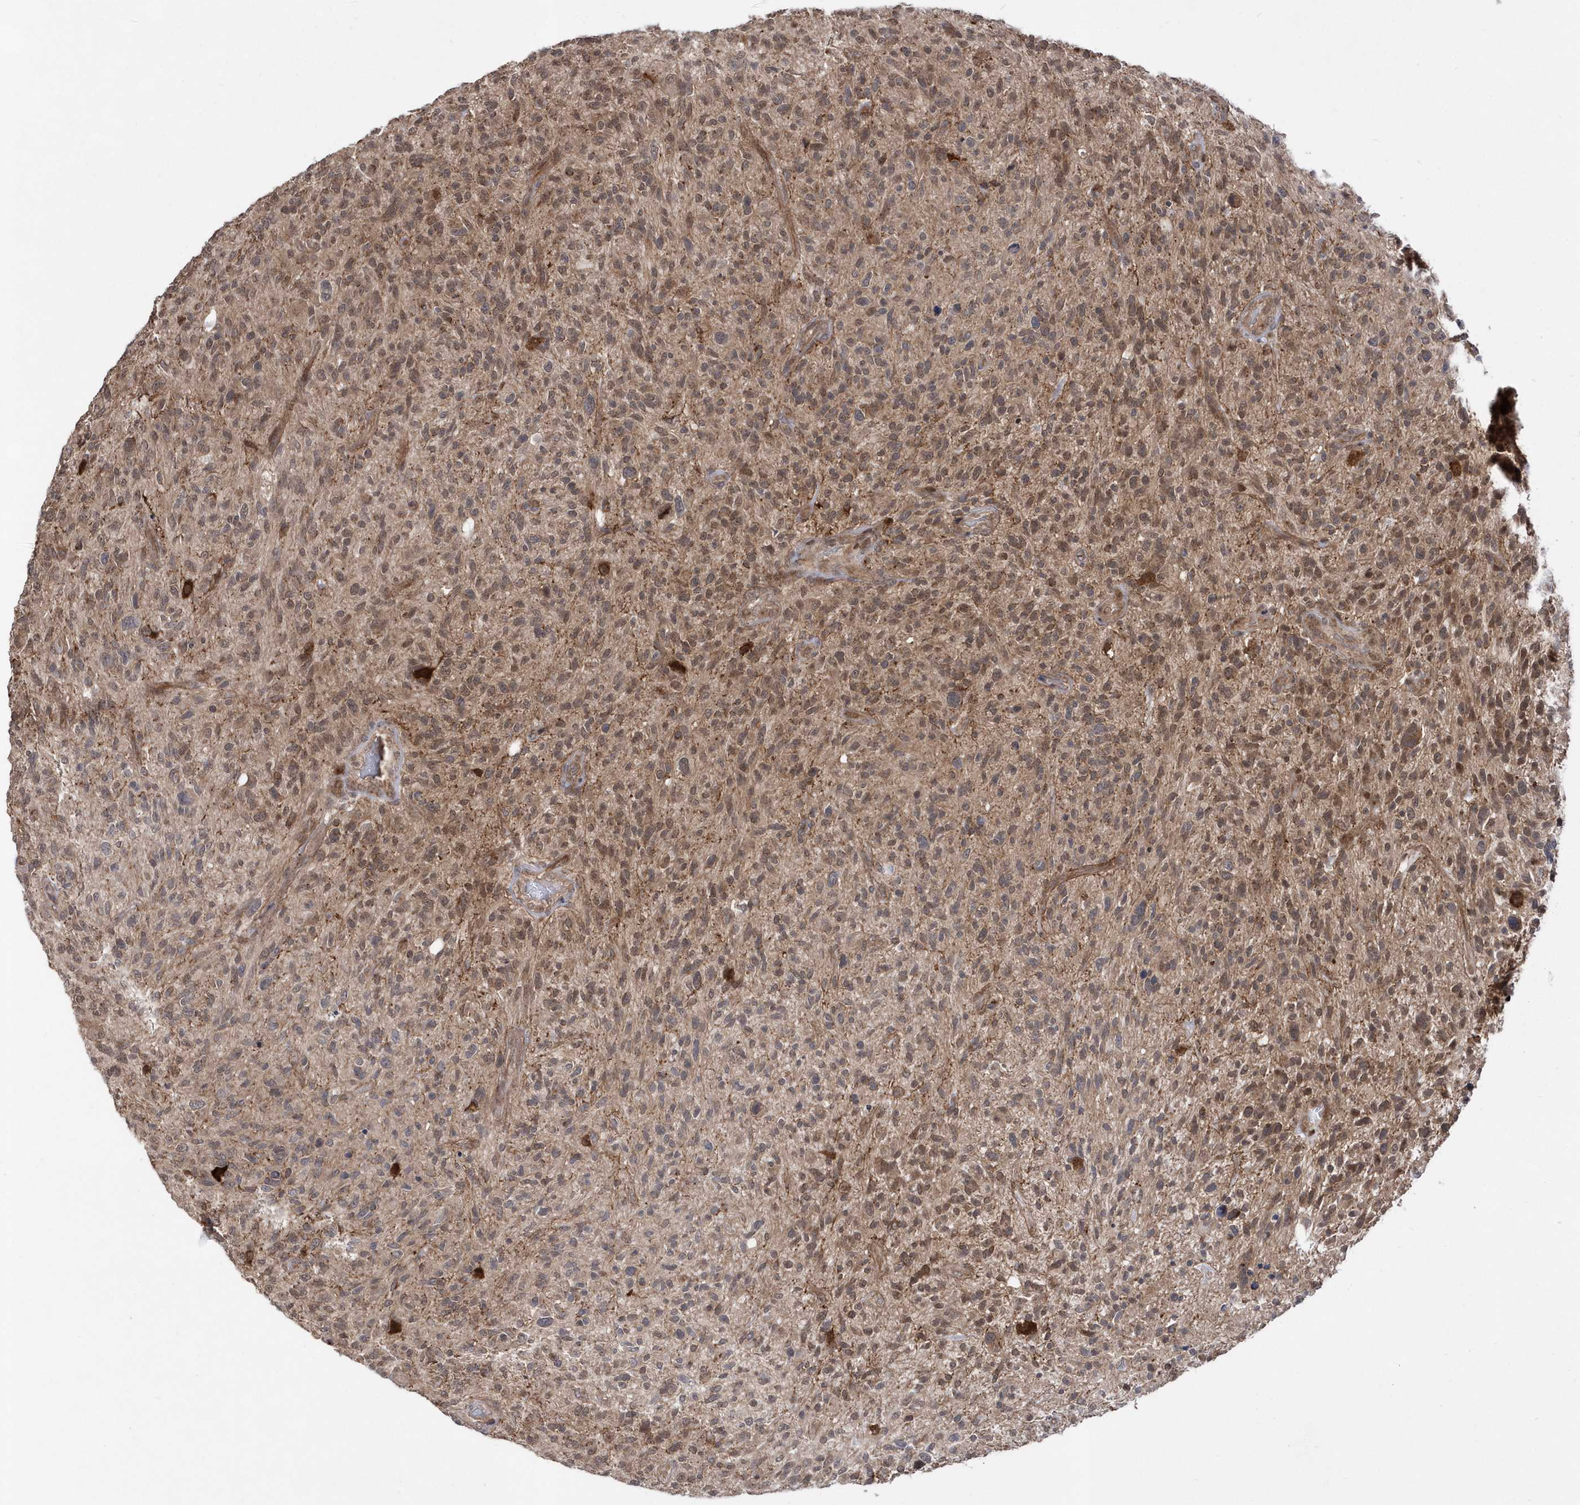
{"staining": {"intensity": "moderate", "quantity": "25%-75%", "location": "cytoplasmic/membranous,nuclear"}, "tissue": "glioma", "cell_type": "Tumor cells", "image_type": "cancer", "snomed": [{"axis": "morphology", "description": "Glioma, malignant, High grade"}, {"axis": "topography", "description": "Brain"}], "caption": "An immunohistochemistry (IHC) micrograph of neoplastic tissue is shown. Protein staining in brown labels moderate cytoplasmic/membranous and nuclear positivity in glioma within tumor cells.", "gene": "DALRD3", "patient": {"sex": "male", "age": 47}}